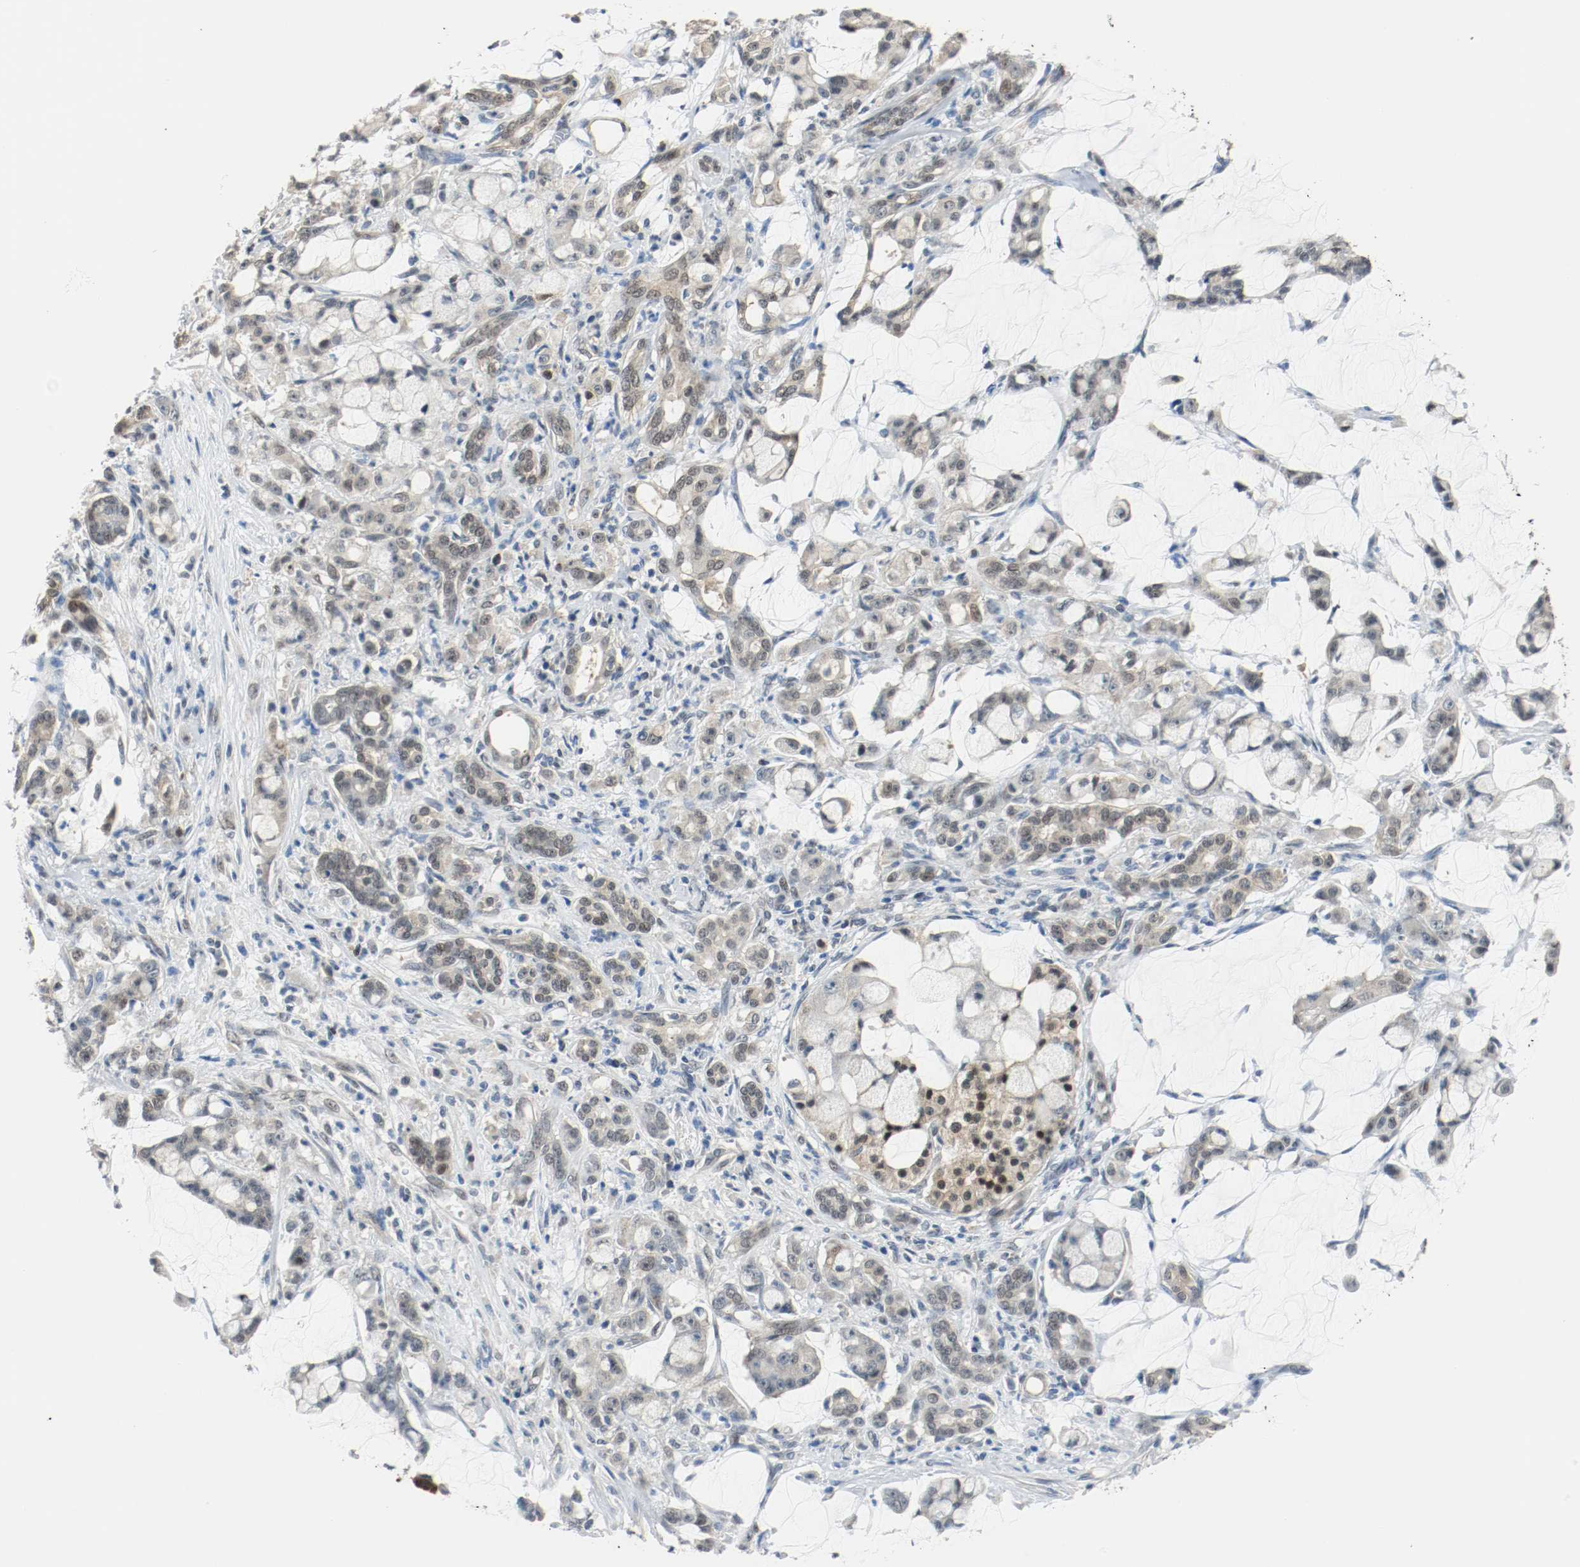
{"staining": {"intensity": "weak", "quantity": ">75%", "location": "cytoplasmic/membranous,nuclear"}, "tissue": "pancreatic cancer", "cell_type": "Tumor cells", "image_type": "cancer", "snomed": [{"axis": "morphology", "description": "Adenocarcinoma, NOS"}, {"axis": "topography", "description": "Pancreas"}], "caption": "Tumor cells reveal low levels of weak cytoplasmic/membranous and nuclear staining in approximately >75% of cells in human pancreatic cancer (adenocarcinoma).", "gene": "PPME1", "patient": {"sex": "female", "age": 73}}